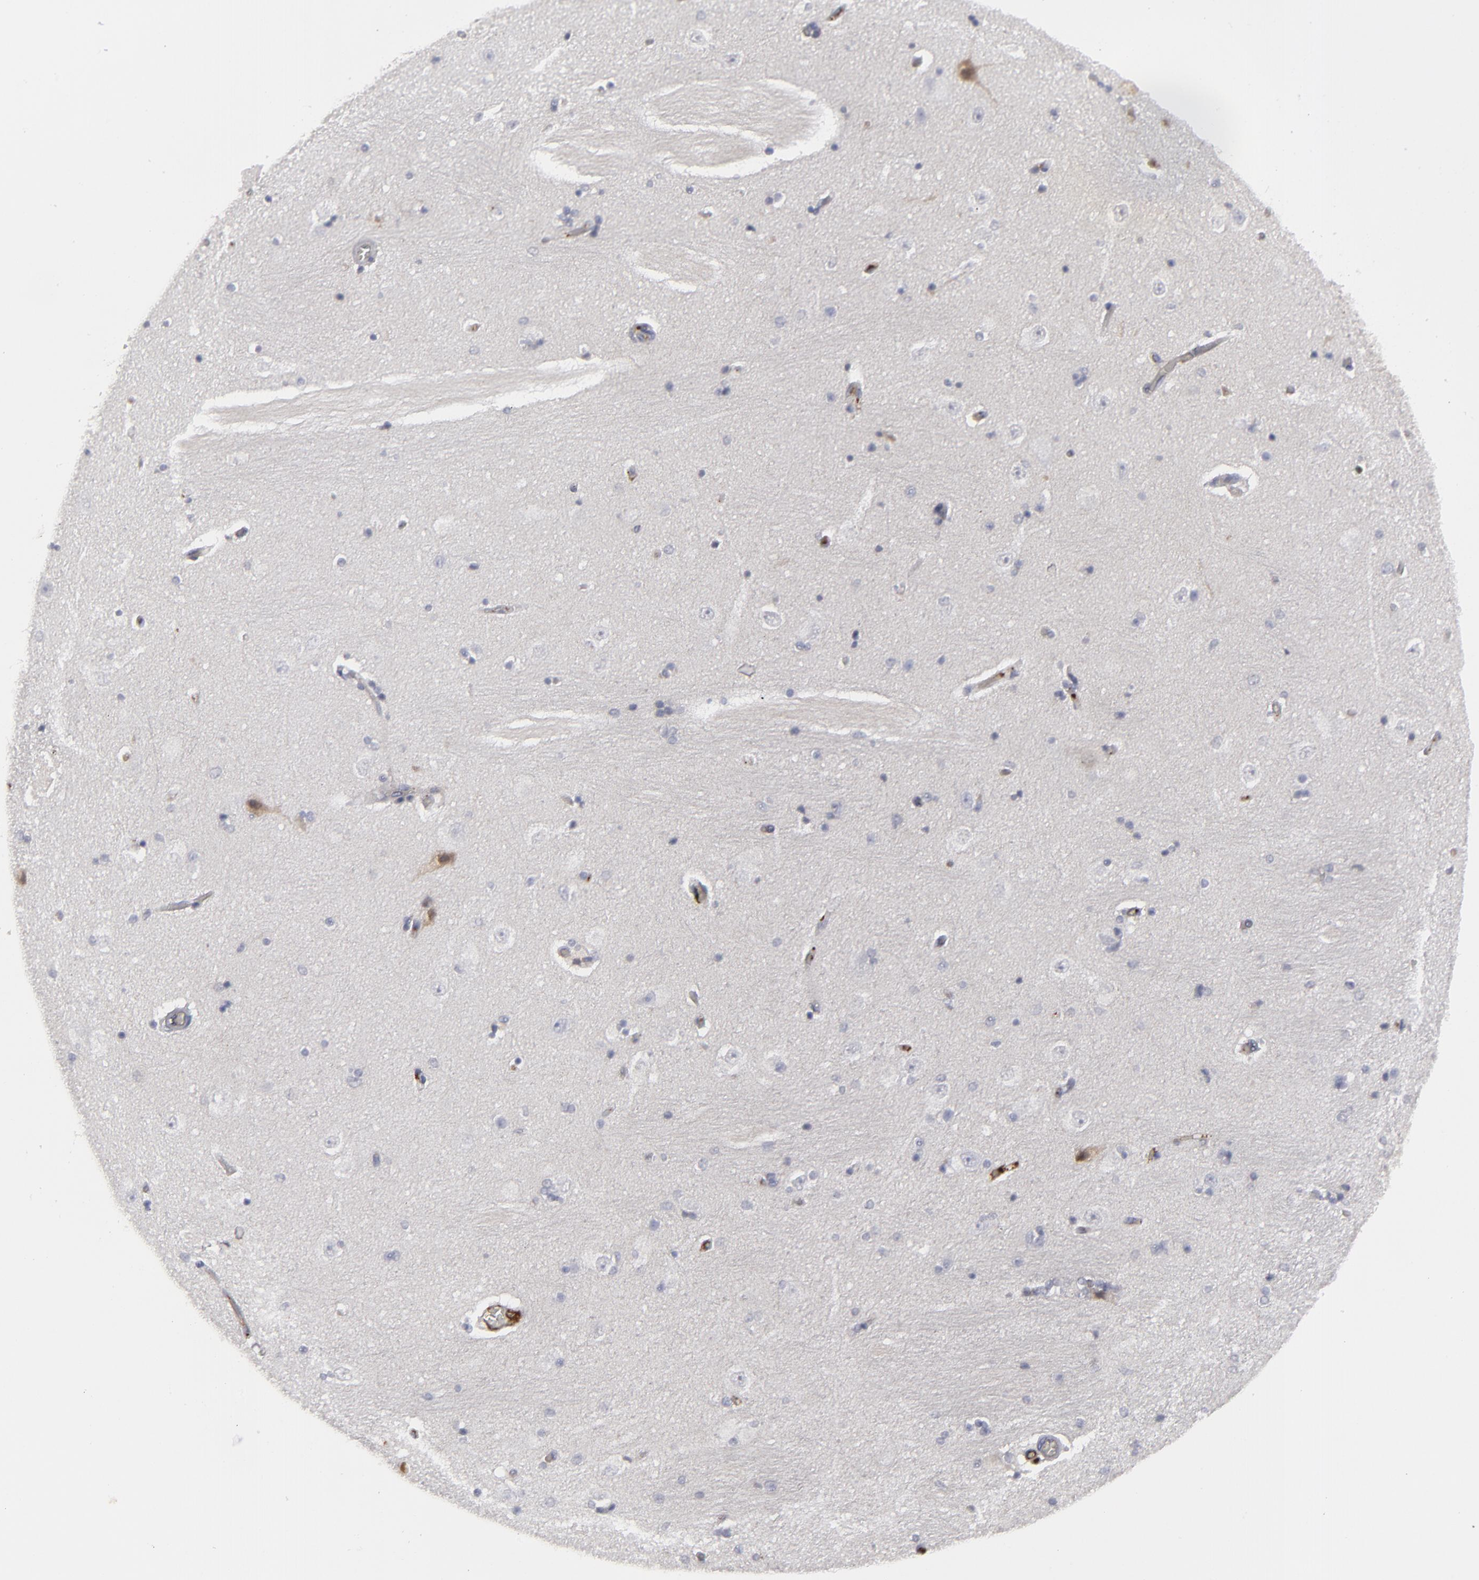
{"staining": {"intensity": "negative", "quantity": "none", "location": "none"}, "tissue": "hippocampus", "cell_type": "Glial cells", "image_type": "normal", "snomed": [{"axis": "morphology", "description": "Normal tissue, NOS"}, {"axis": "topography", "description": "Hippocampus"}], "caption": "Immunohistochemistry micrograph of normal human hippocampus stained for a protein (brown), which exhibits no positivity in glial cells.", "gene": "LRG1", "patient": {"sex": "female", "age": 54}}